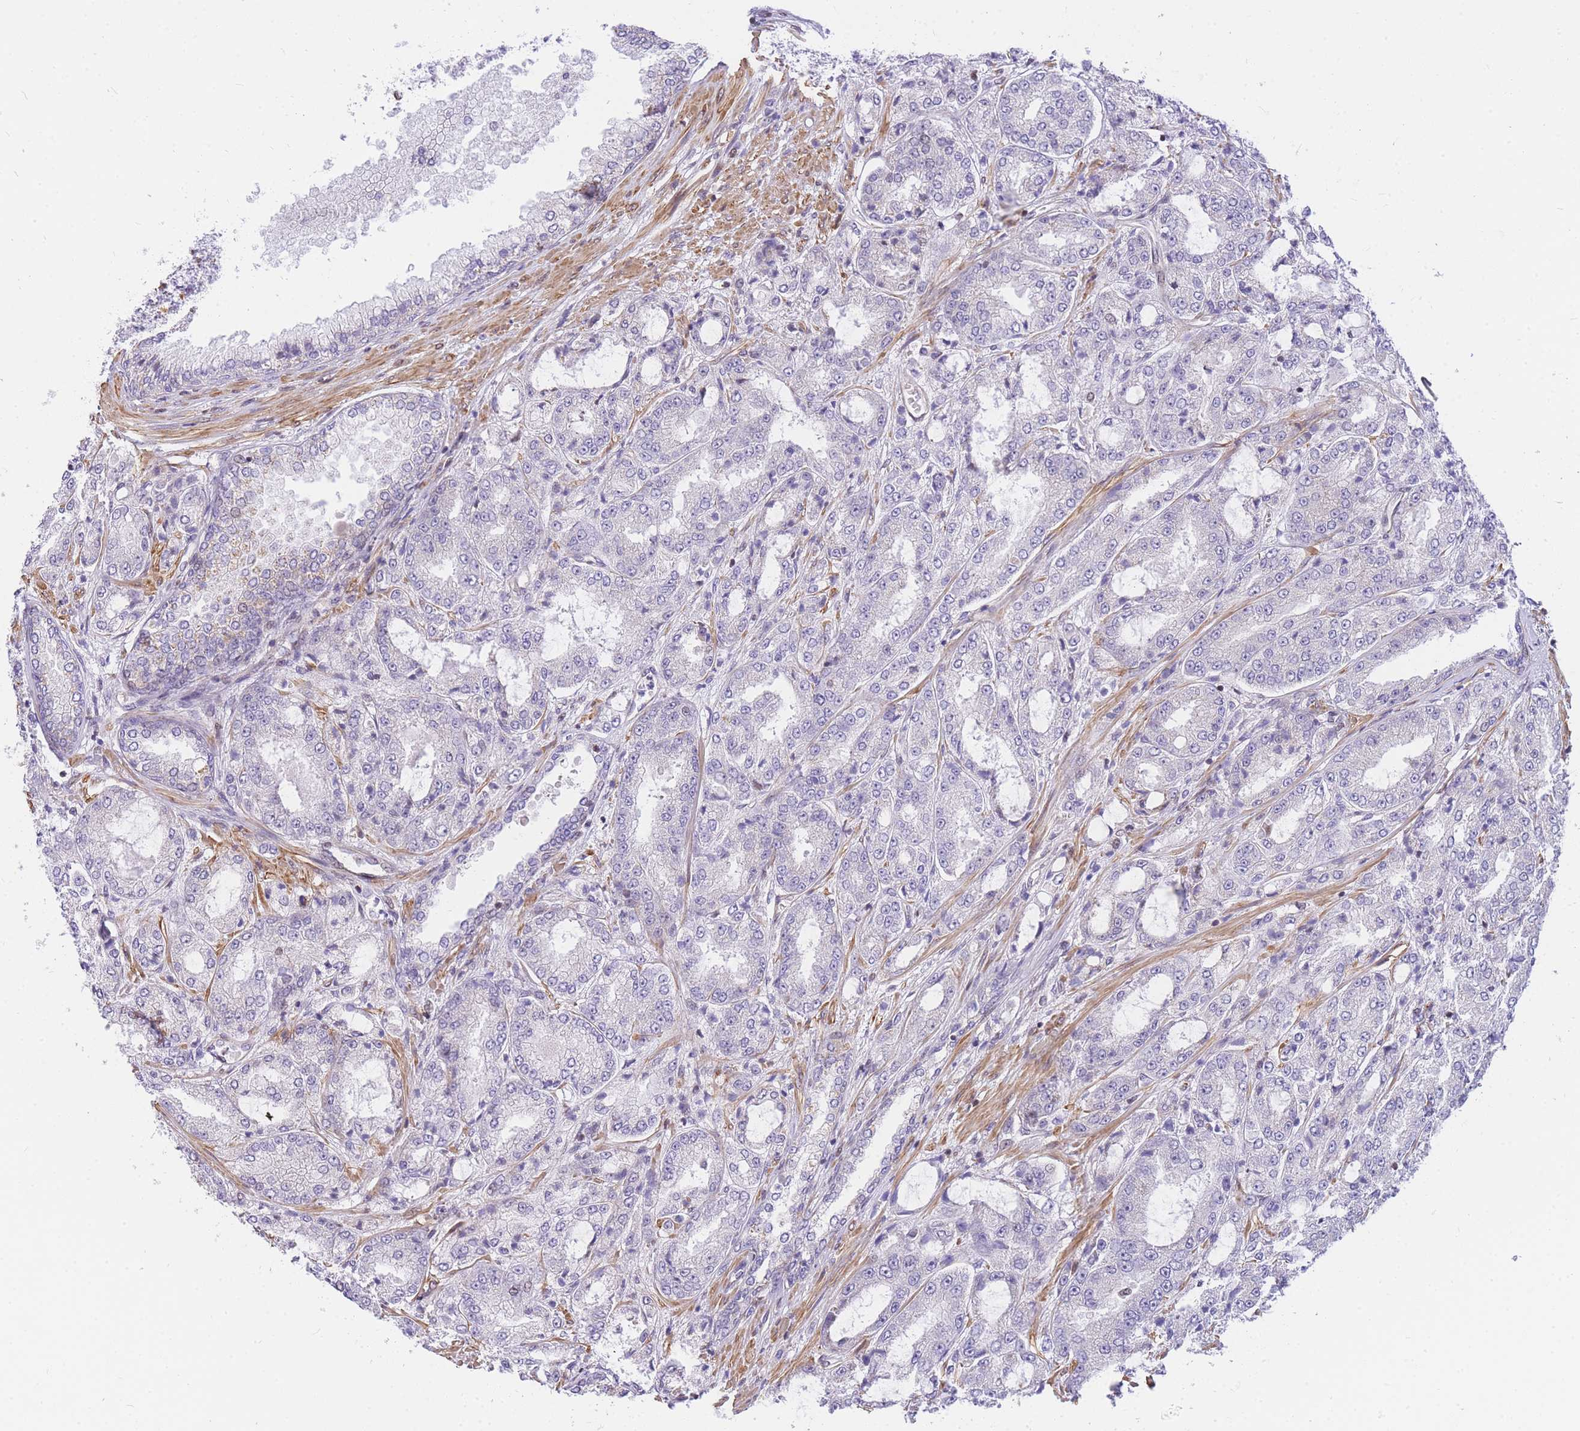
{"staining": {"intensity": "weak", "quantity": "<25%", "location": "cytoplasmic/membranous"}, "tissue": "prostate cancer", "cell_type": "Tumor cells", "image_type": "cancer", "snomed": [{"axis": "morphology", "description": "Adenocarcinoma, High grade"}, {"axis": "topography", "description": "Prostate"}], "caption": "A micrograph of prostate cancer stained for a protein exhibits no brown staining in tumor cells.", "gene": "S100PBP", "patient": {"sex": "male", "age": 71}}